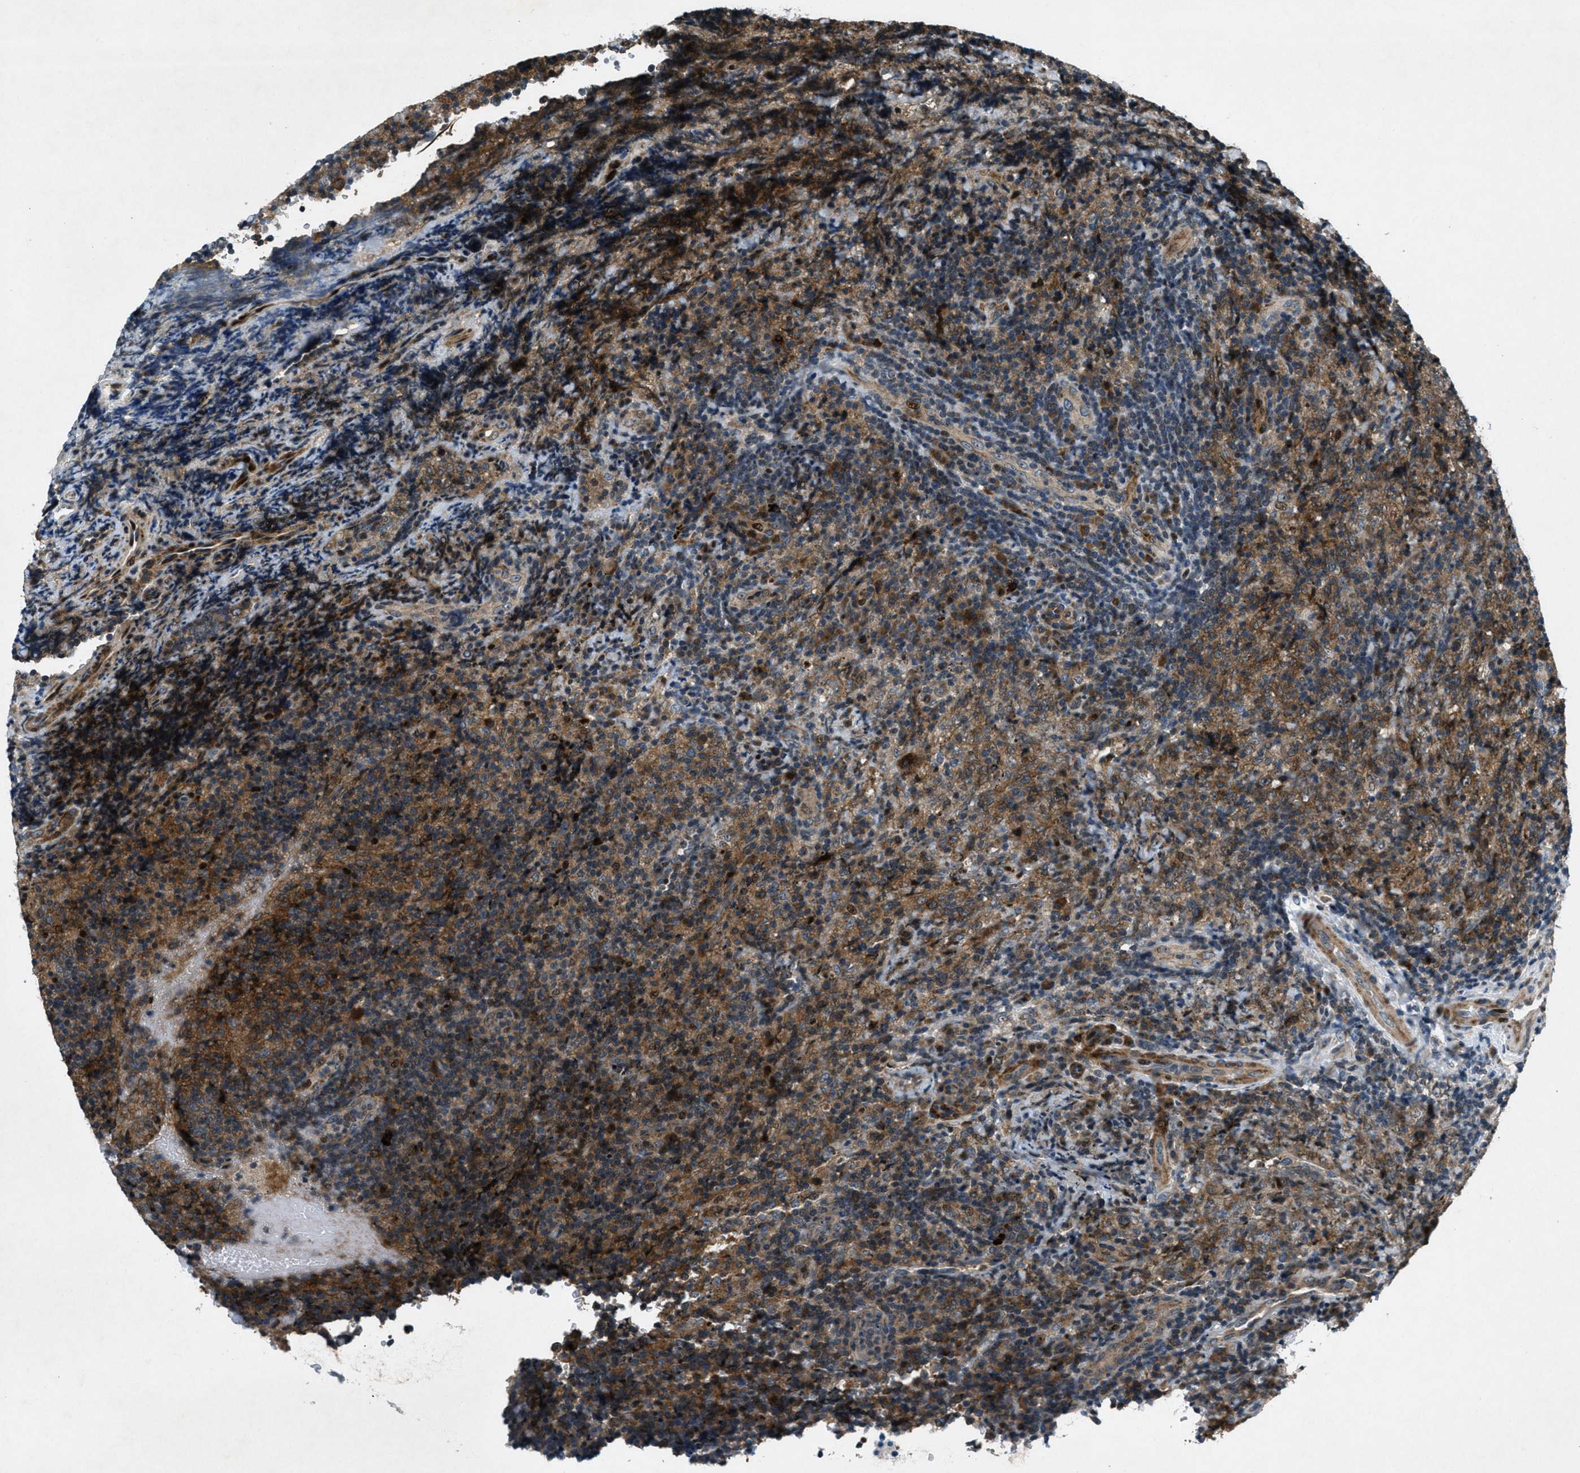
{"staining": {"intensity": "moderate", "quantity": ">75%", "location": "cytoplasmic/membranous"}, "tissue": "lymphoma", "cell_type": "Tumor cells", "image_type": "cancer", "snomed": [{"axis": "morphology", "description": "Malignant lymphoma, non-Hodgkin's type, High grade"}, {"axis": "topography", "description": "Tonsil"}], "caption": "Approximately >75% of tumor cells in lymphoma show moderate cytoplasmic/membranous protein positivity as visualized by brown immunohistochemical staining.", "gene": "CLEC2D", "patient": {"sex": "female", "age": 36}}